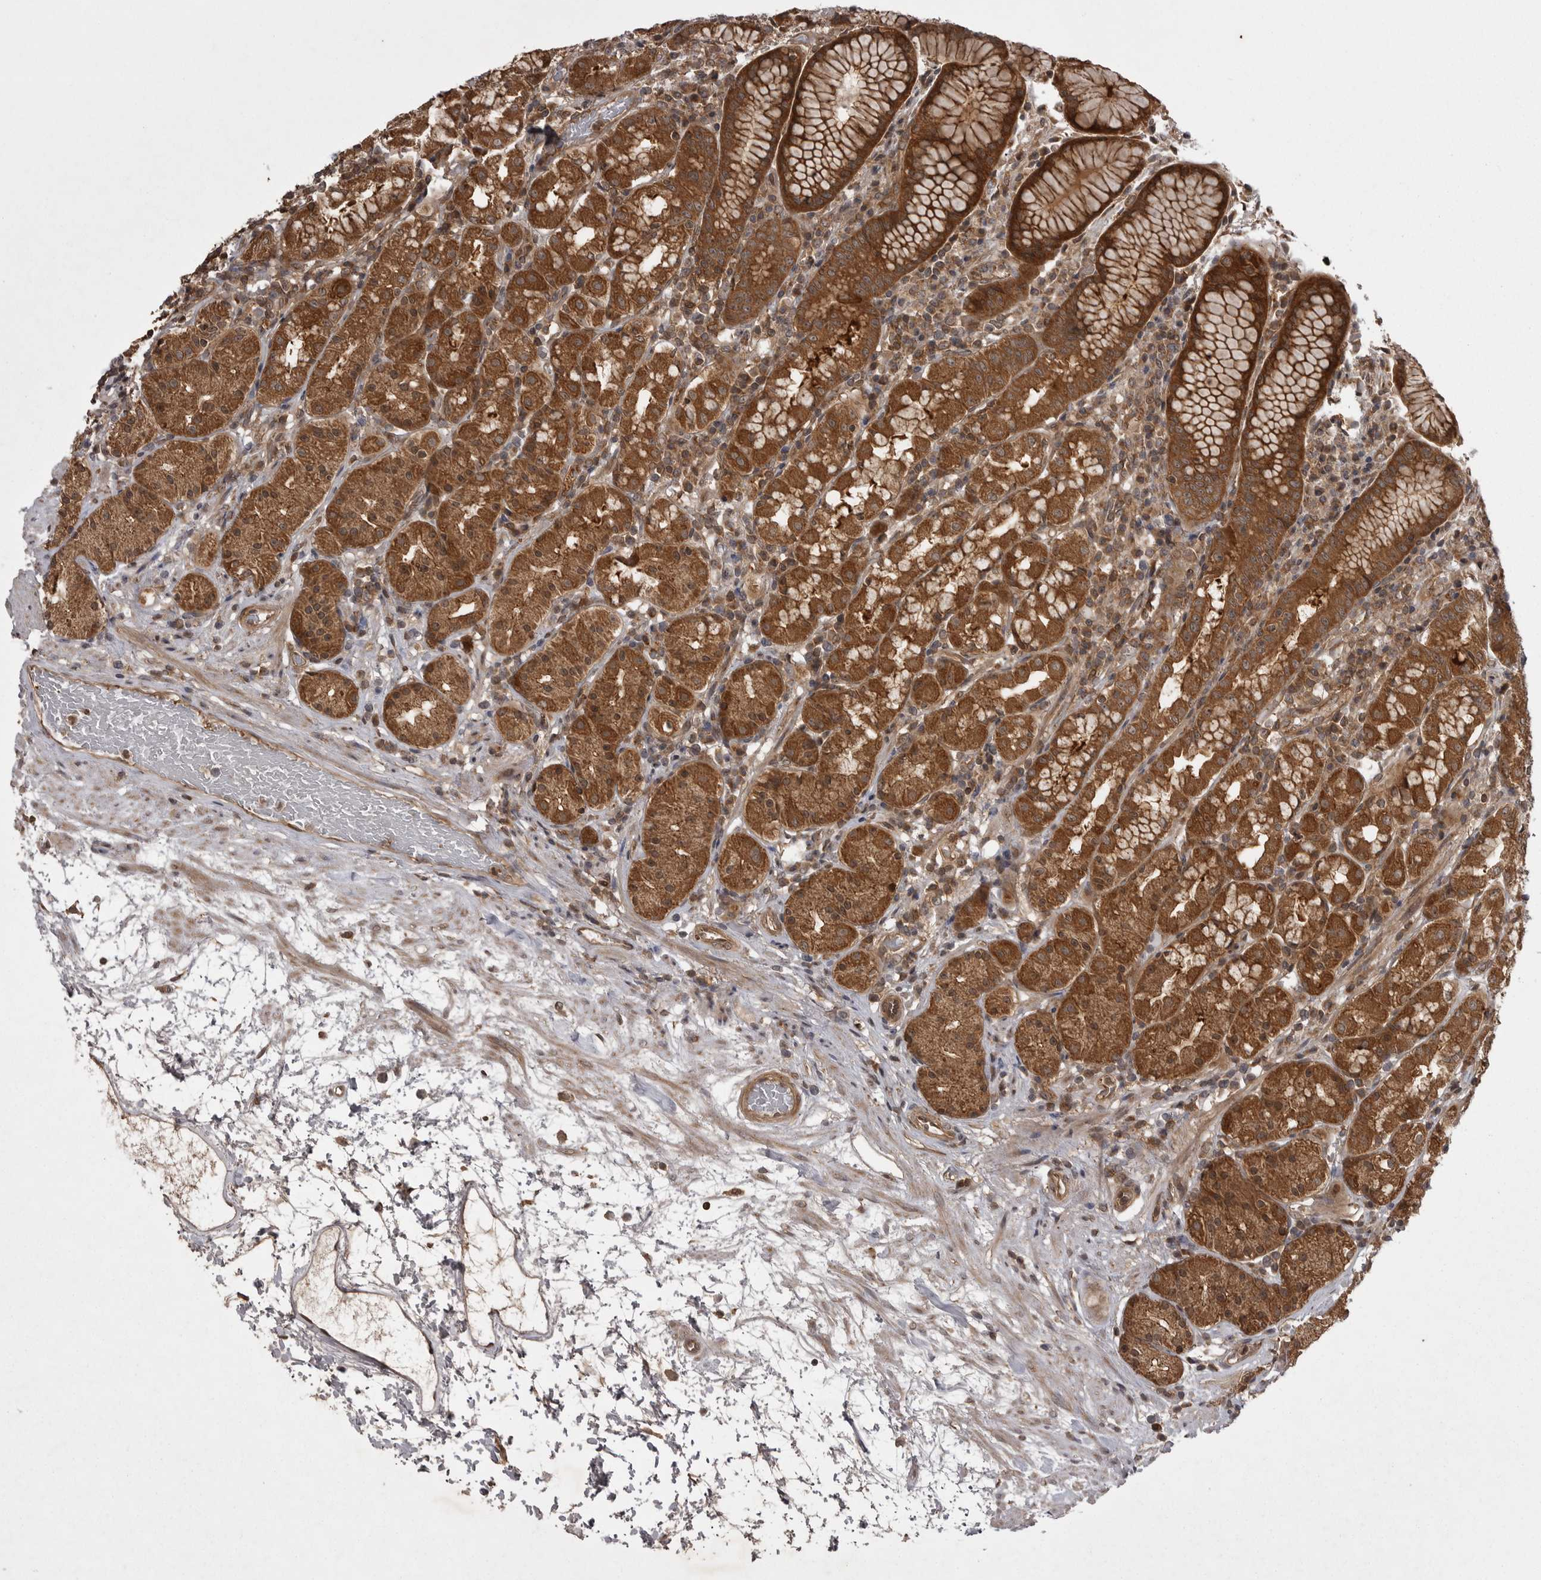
{"staining": {"intensity": "strong", "quantity": ">75%", "location": "cytoplasmic/membranous"}, "tissue": "stomach", "cell_type": "Glandular cells", "image_type": "normal", "snomed": [{"axis": "morphology", "description": "Normal tissue, NOS"}, {"axis": "topography", "description": "Stomach, lower"}], "caption": "Glandular cells exhibit high levels of strong cytoplasmic/membranous positivity in about >75% of cells in normal human stomach. The protein is stained brown, and the nuclei are stained in blue (DAB IHC with brightfield microscopy, high magnification).", "gene": "STK24", "patient": {"sex": "female", "age": 56}}